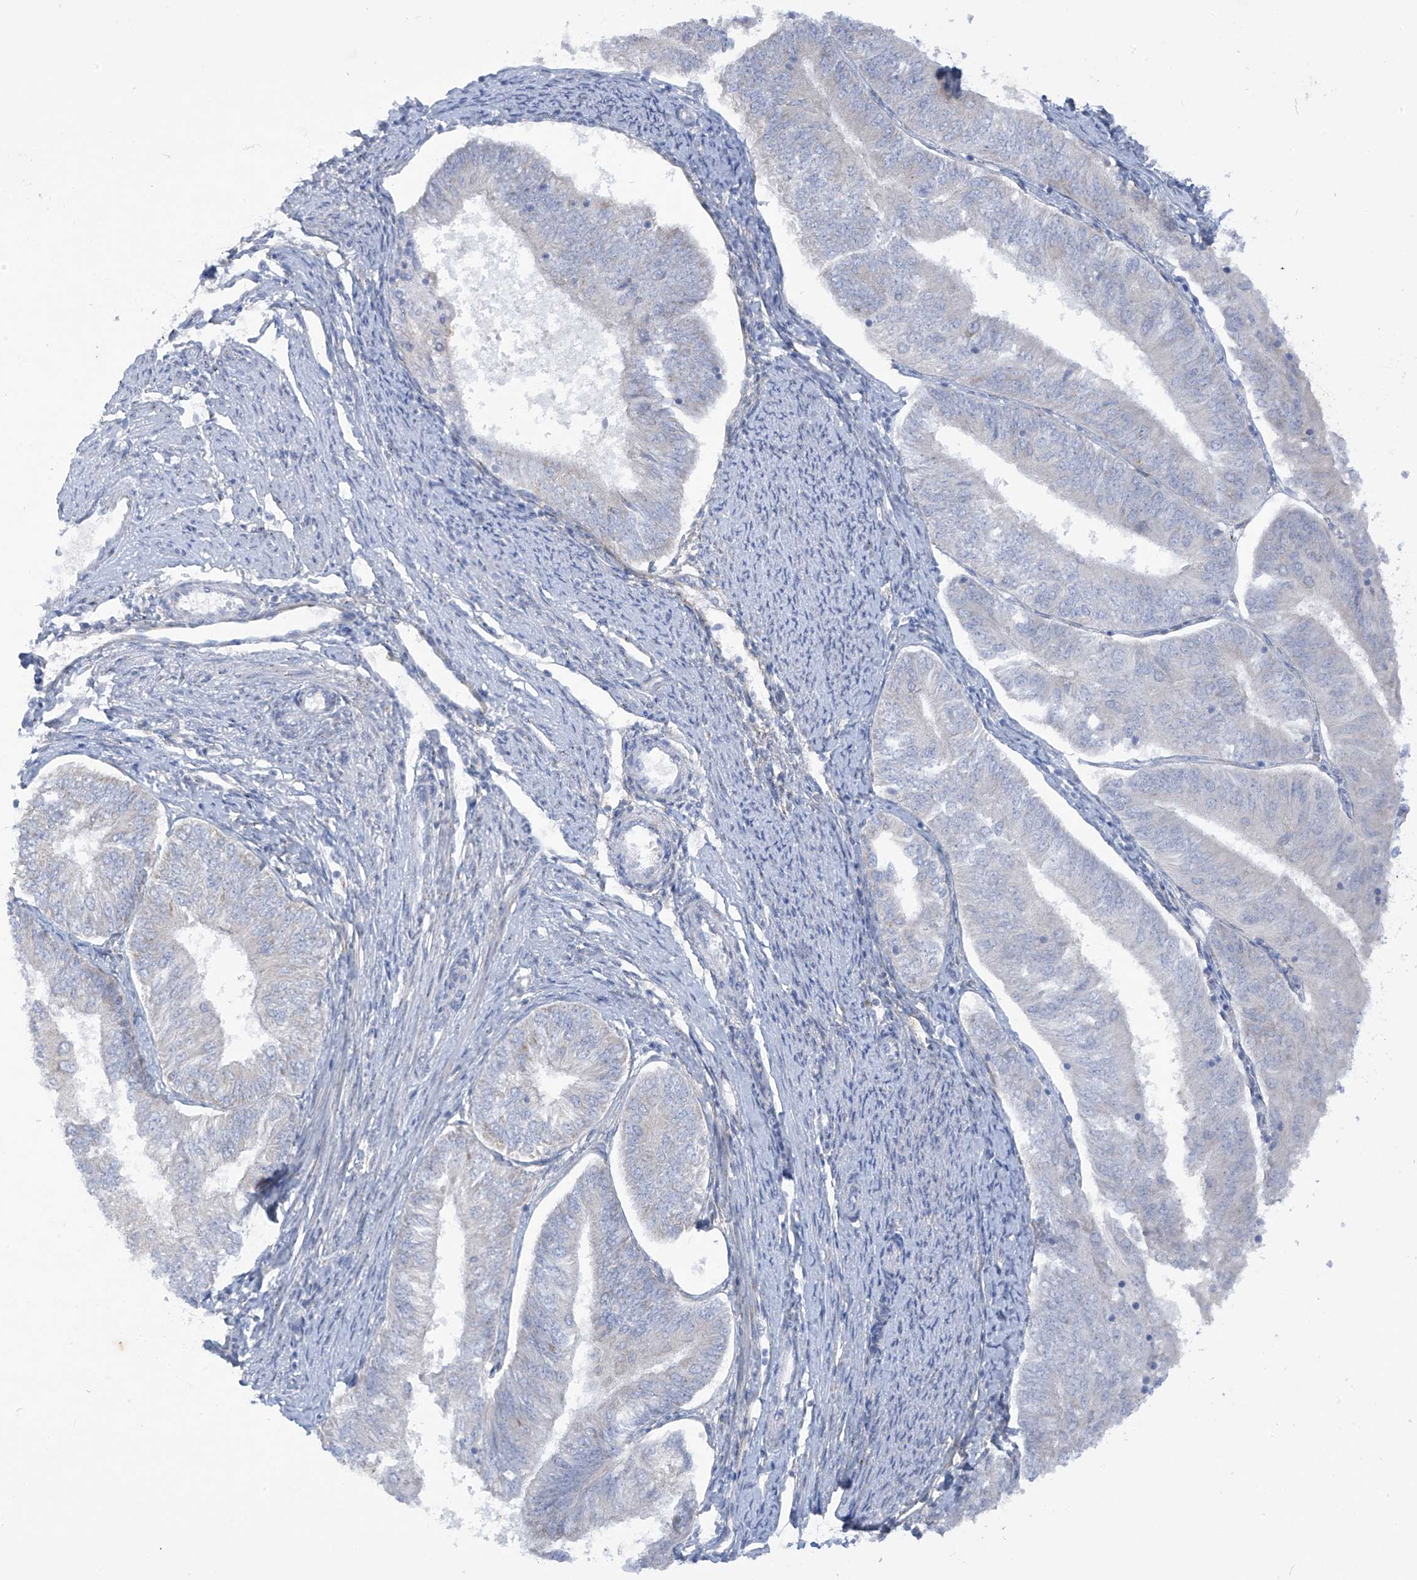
{"staining": {"intensity": "negative", "quantity": "none", "location": "none"}, "tissue": "endometrial cancer", "cell_type": "Tumor cells", "image_type": "cancer", "snomed": [{"axis": "morphology", "description": "Adenocarcinoma, NOS"}, {"axis": "topography", "description": "Endometrium"}], "caption": "DAB immunohistochemical staining of human endometrial cancer demonstrates no significant positivity in tumor cells.", "gene": "TRMT2B", "patient": {"sex": "female", "age": 58}}